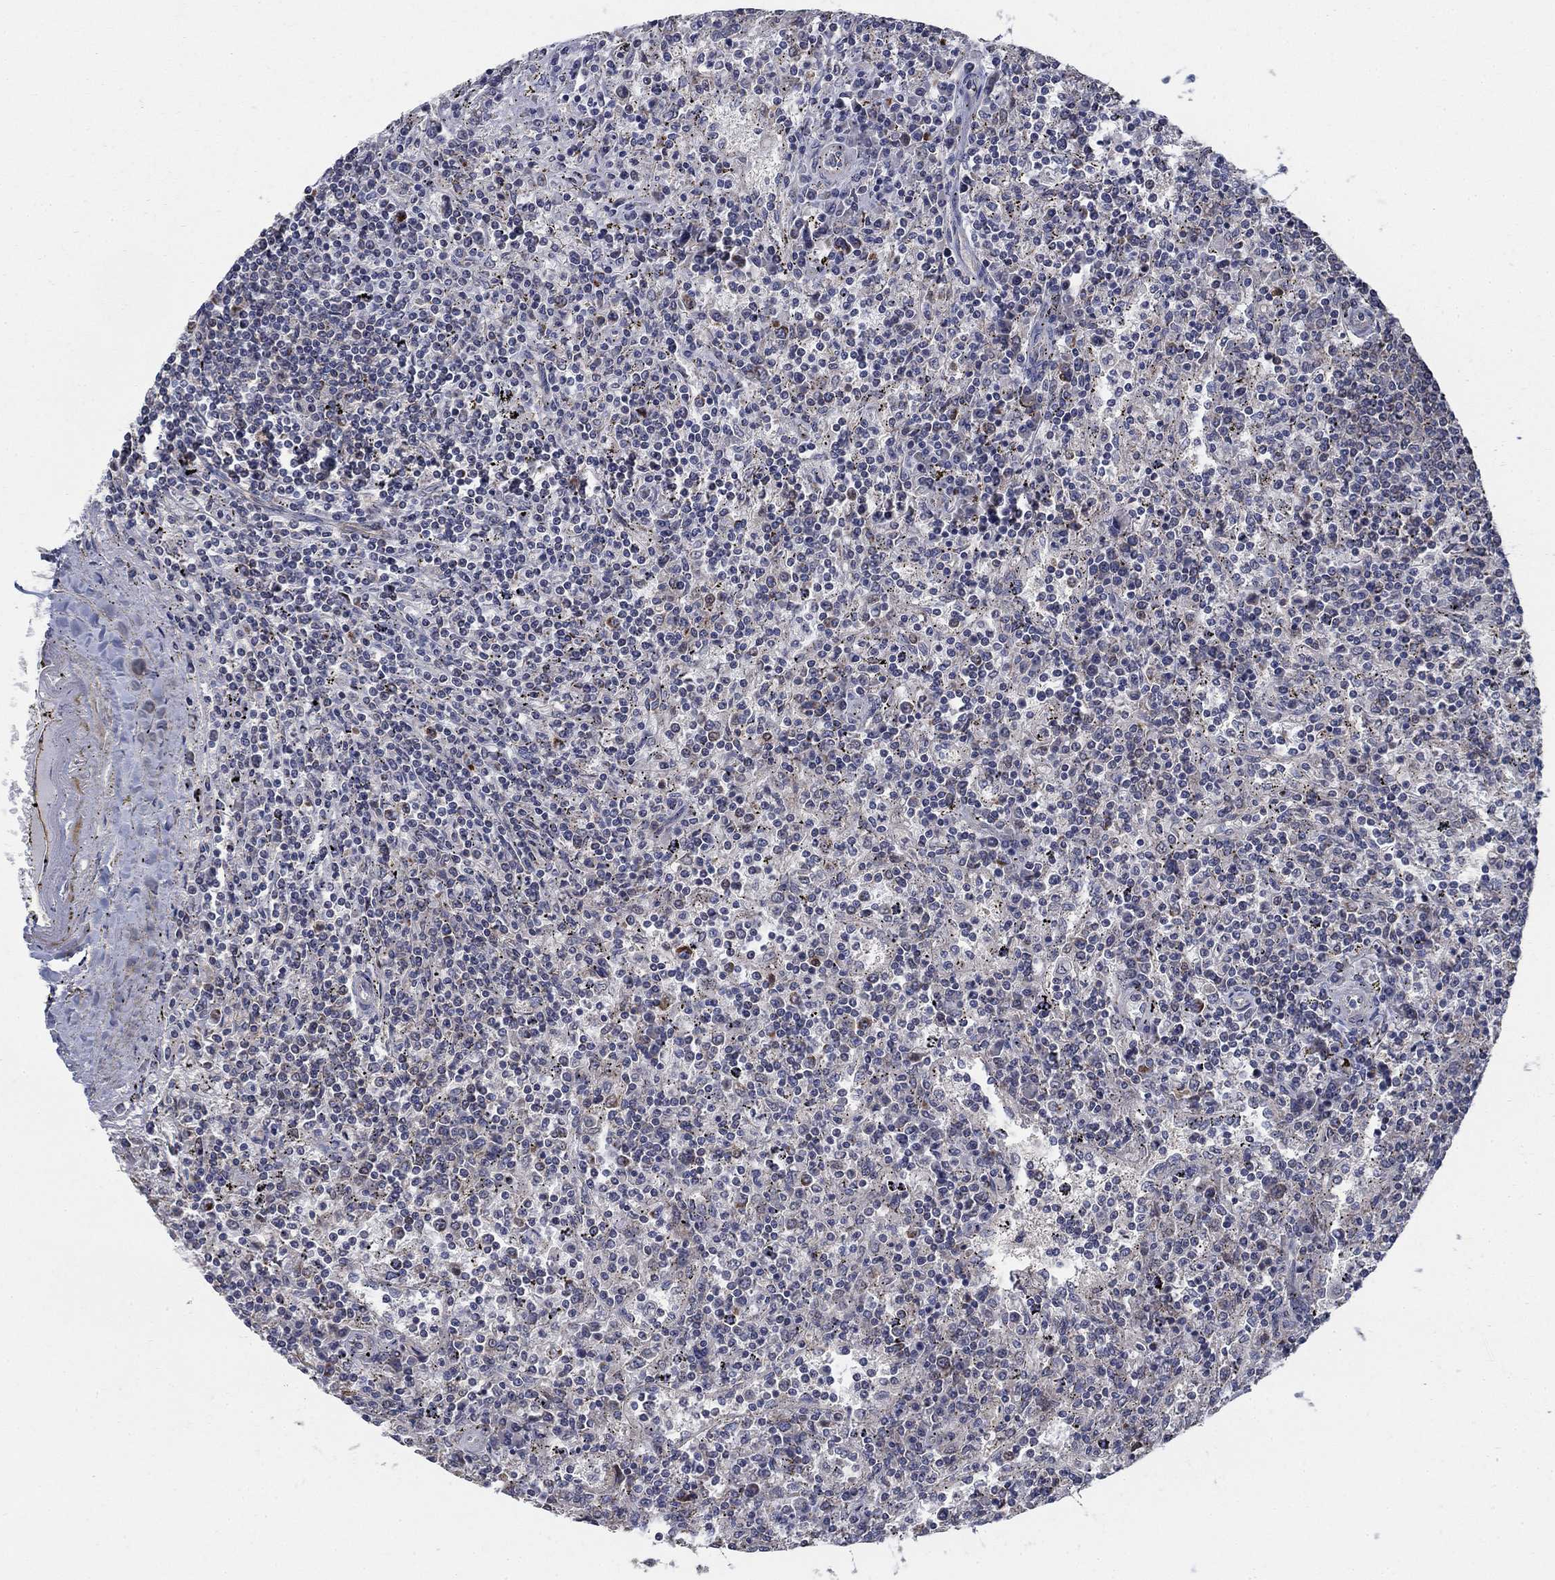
{"staining": {"intensity": "negative", "quantity": "none", "location": "none"}, "tissue": "lymphoma", "cell_type": "Tumor cells", "image_type": "cancer", "snomed": [{"axis": "morphology", "description": "Malignant lymphoma, non-Hodgkin's type, Low grade"}, {"axis": "topography", "description": "Spleen"}], "caption": "Photomicrograph shows no significant protein positivity in tumor cells of lymphoma.", "gene": "NME7", "patient": {"sex": "male", "age": 62}}